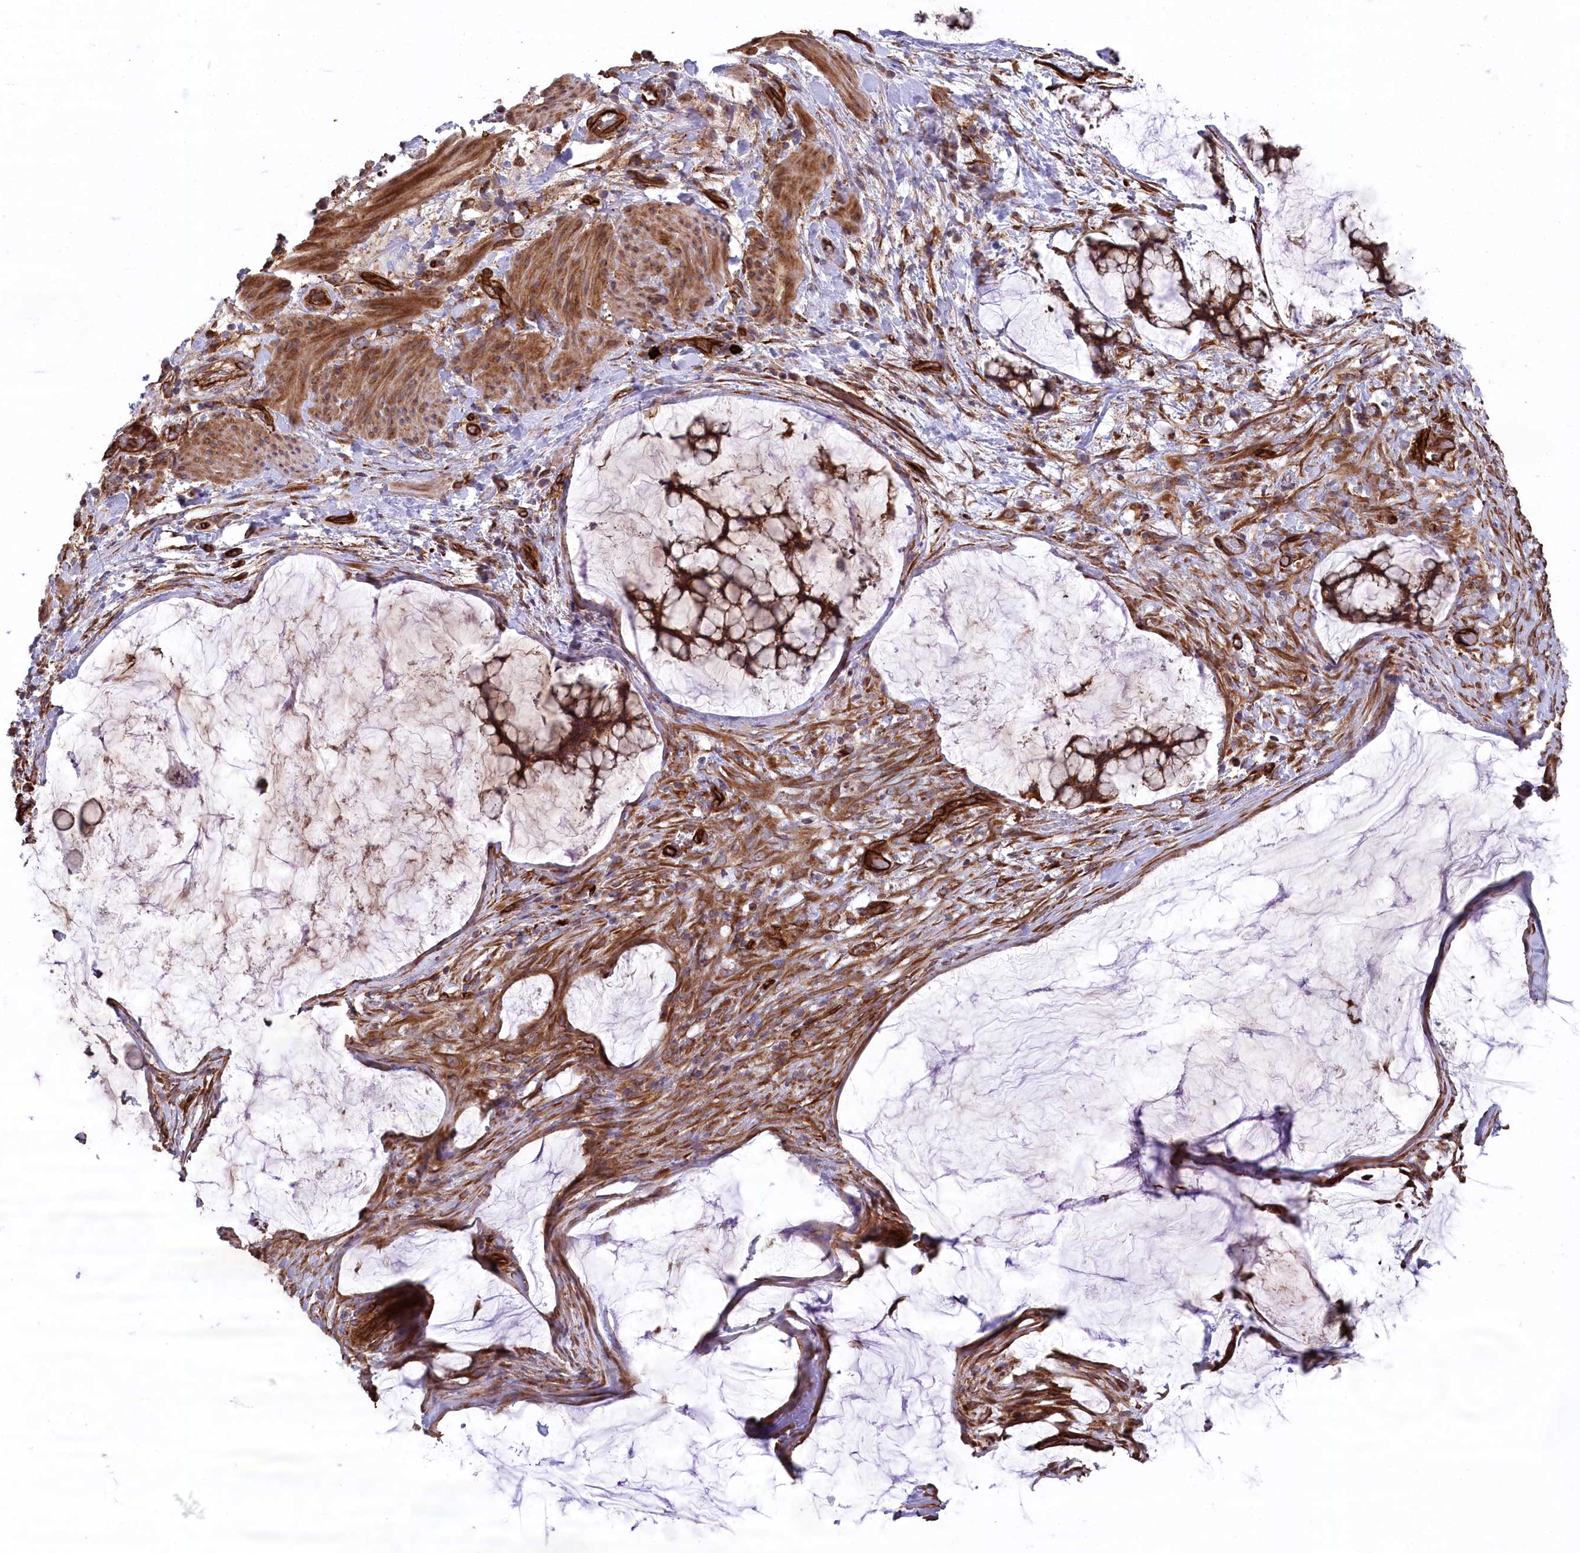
{"staining": {"intensity": "strong", "quantity": ">75%", "location": "cytoplasmic/membranous"}, "tissue": "ovarian cancer", "cell_type": "Tumor cells", "image_type": "cancer", "snomed": [{"axis": "morphology", "description": "Cystadenocarcinoma, mucinous, NOS"}, {"axis": "topography", "description": "Ovary"}], "caption": "A brown stain shows strong cytoplasmic/membranous expression of a protein in human ovarian mucinous cystadenocarcinoma tumor cells. Nuclei are stained in blue.", "gene": "MTPAP", "patient": {"sex": "female", "age": 42}}